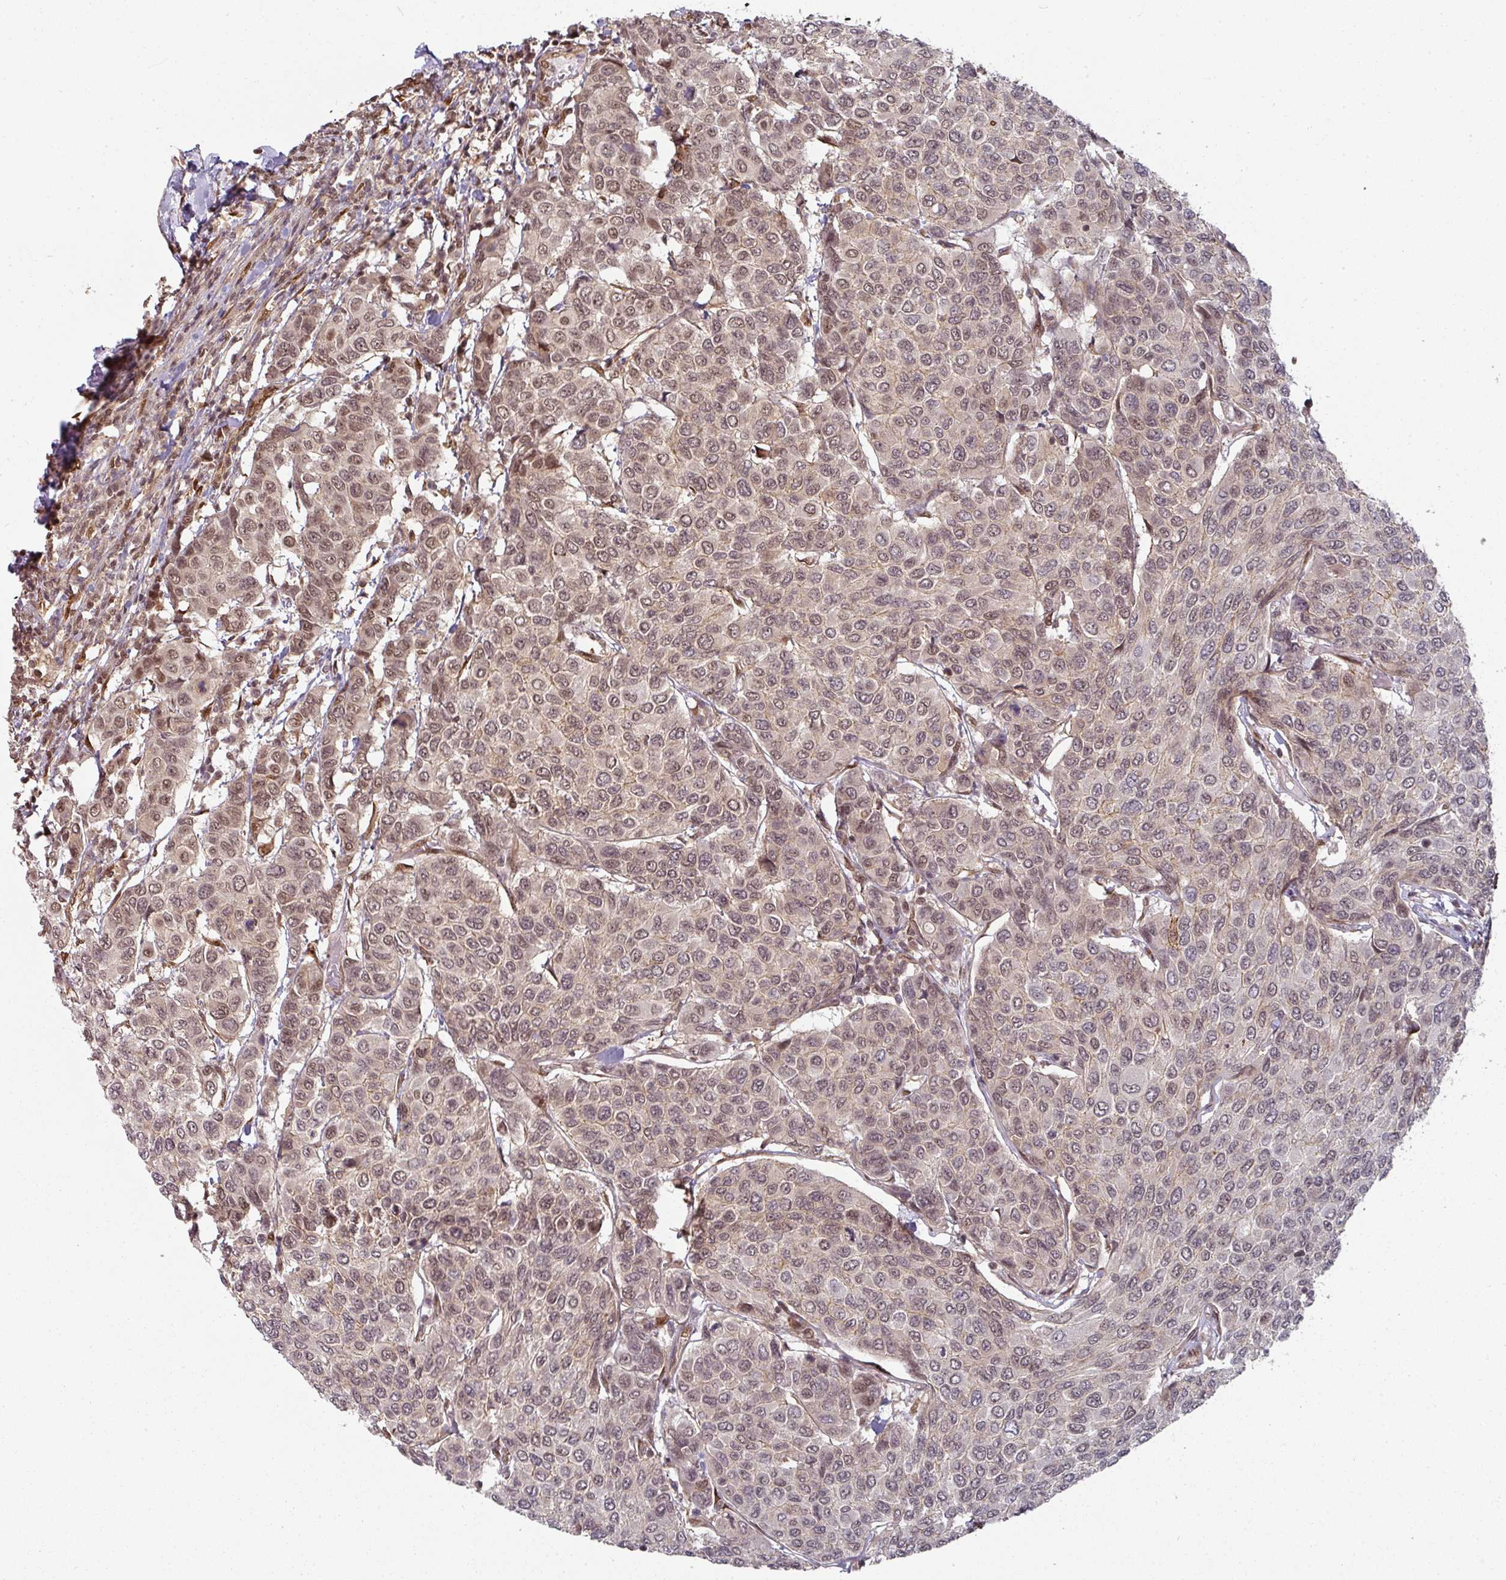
{"staining": {"intensity": "weak", "quantity": "25%-75%", "location": "nuclear"}, "tissue": "breast cancer", "cell_type": "Tumor cells", "image_type": "cancer", "snomed": [{"axis": "morphology", "description": "Duct carcinoma"}, {"axis": "topography", "description": "Breast"}], "caption": "Tumor cells display weak nuclear staining in approximately 25%-75% of cells in breast cancer (invasive ductal carcinoma).", "gene": "SIK3", "patient": {"sex": "female", "age": 55}}